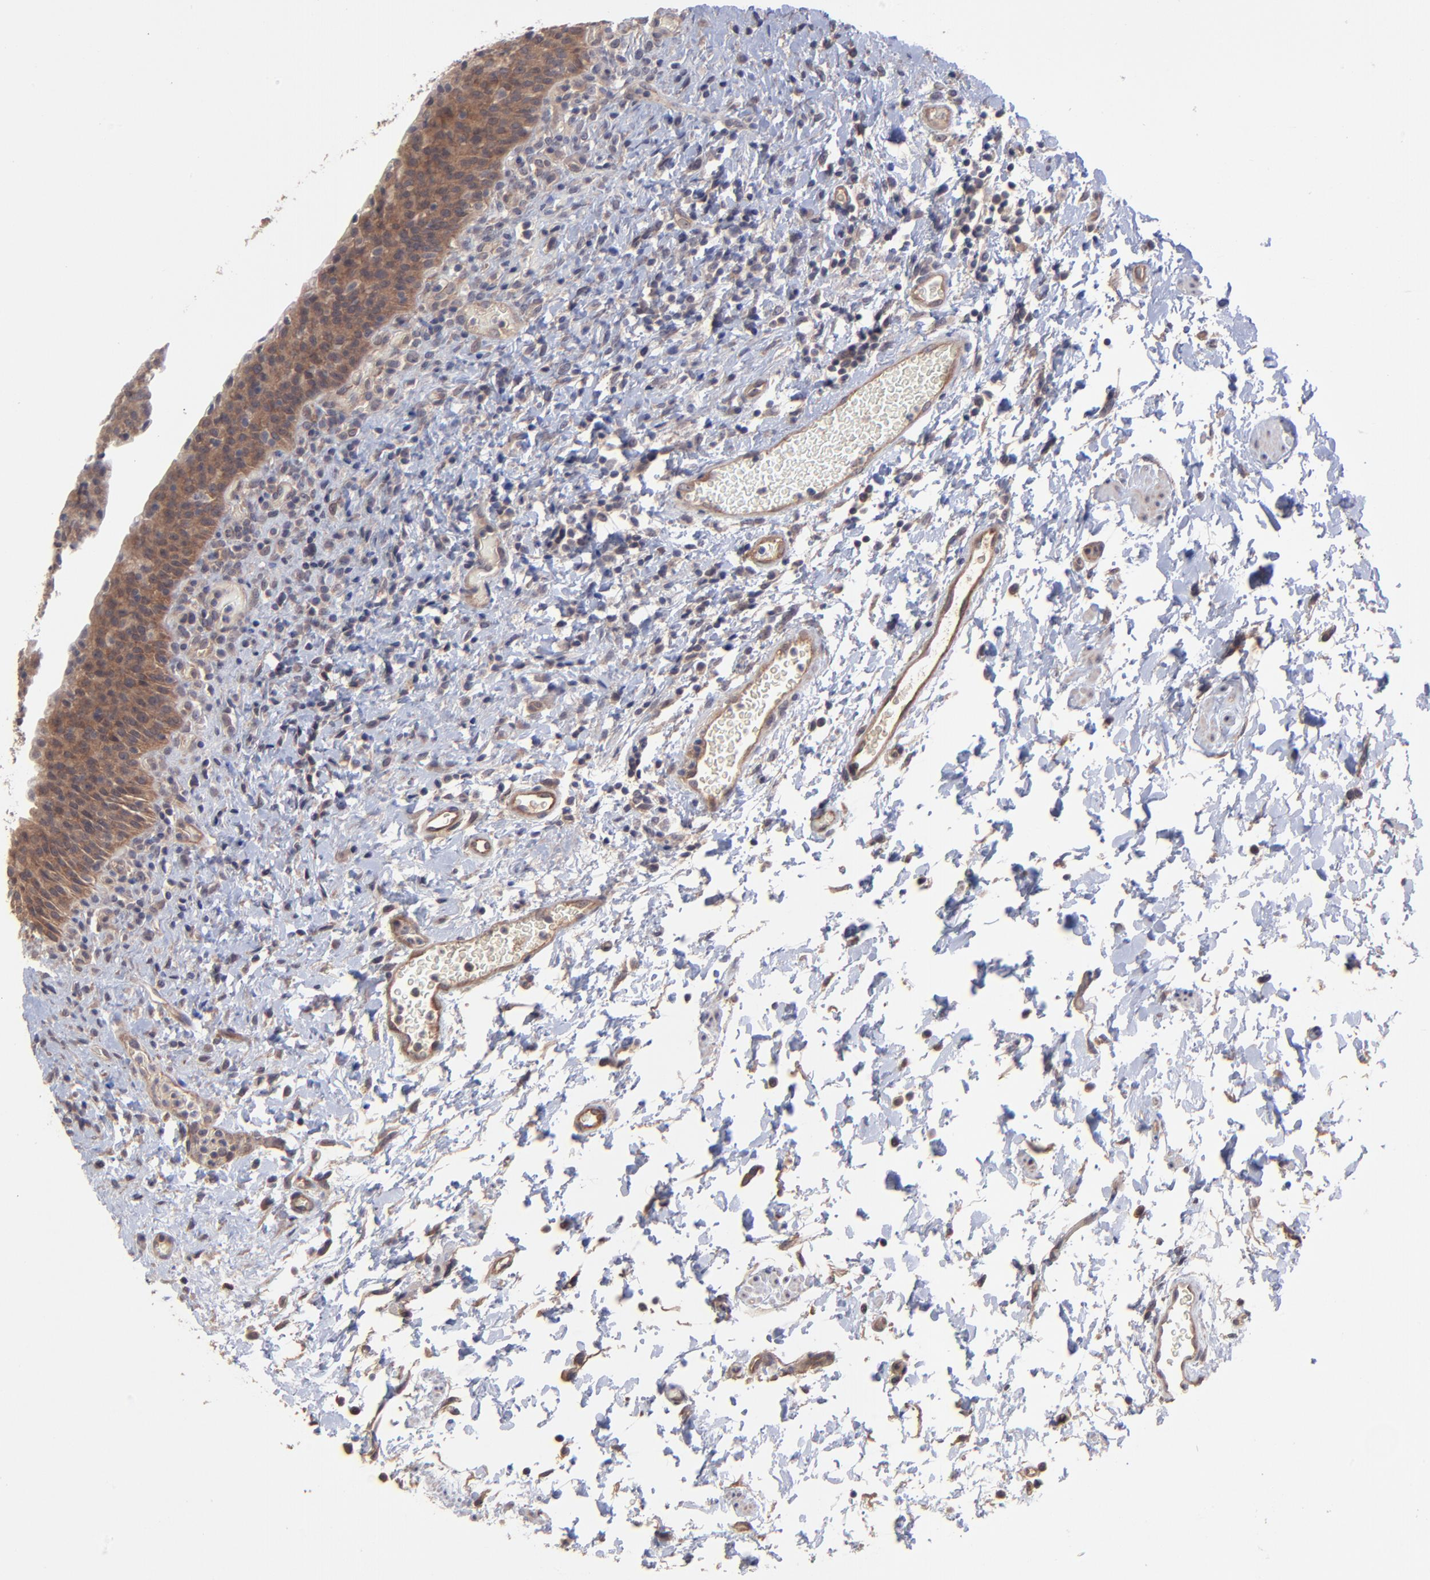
{"staining": {"intensity": "strong", "quantity": ">75%", "location": "cytoplasmic/membranous"}, "tissue": "urinary bladder", "cell_type": "Urothelial cells", "image_type": "normal", "snomed": [{"axis": "morphology", "description": "Normal tissue, NOS"}, {"axis": "topography", "description": "Urinary bladder"}], "caption": "Urinary bladder stained for a protein (brown) reveals strong cytoplasmic/membranous positive expression in approximately >75% of urothelial cells.", "gene": "ZNF780A", "patient": {"sex": "male", "age": 51}}